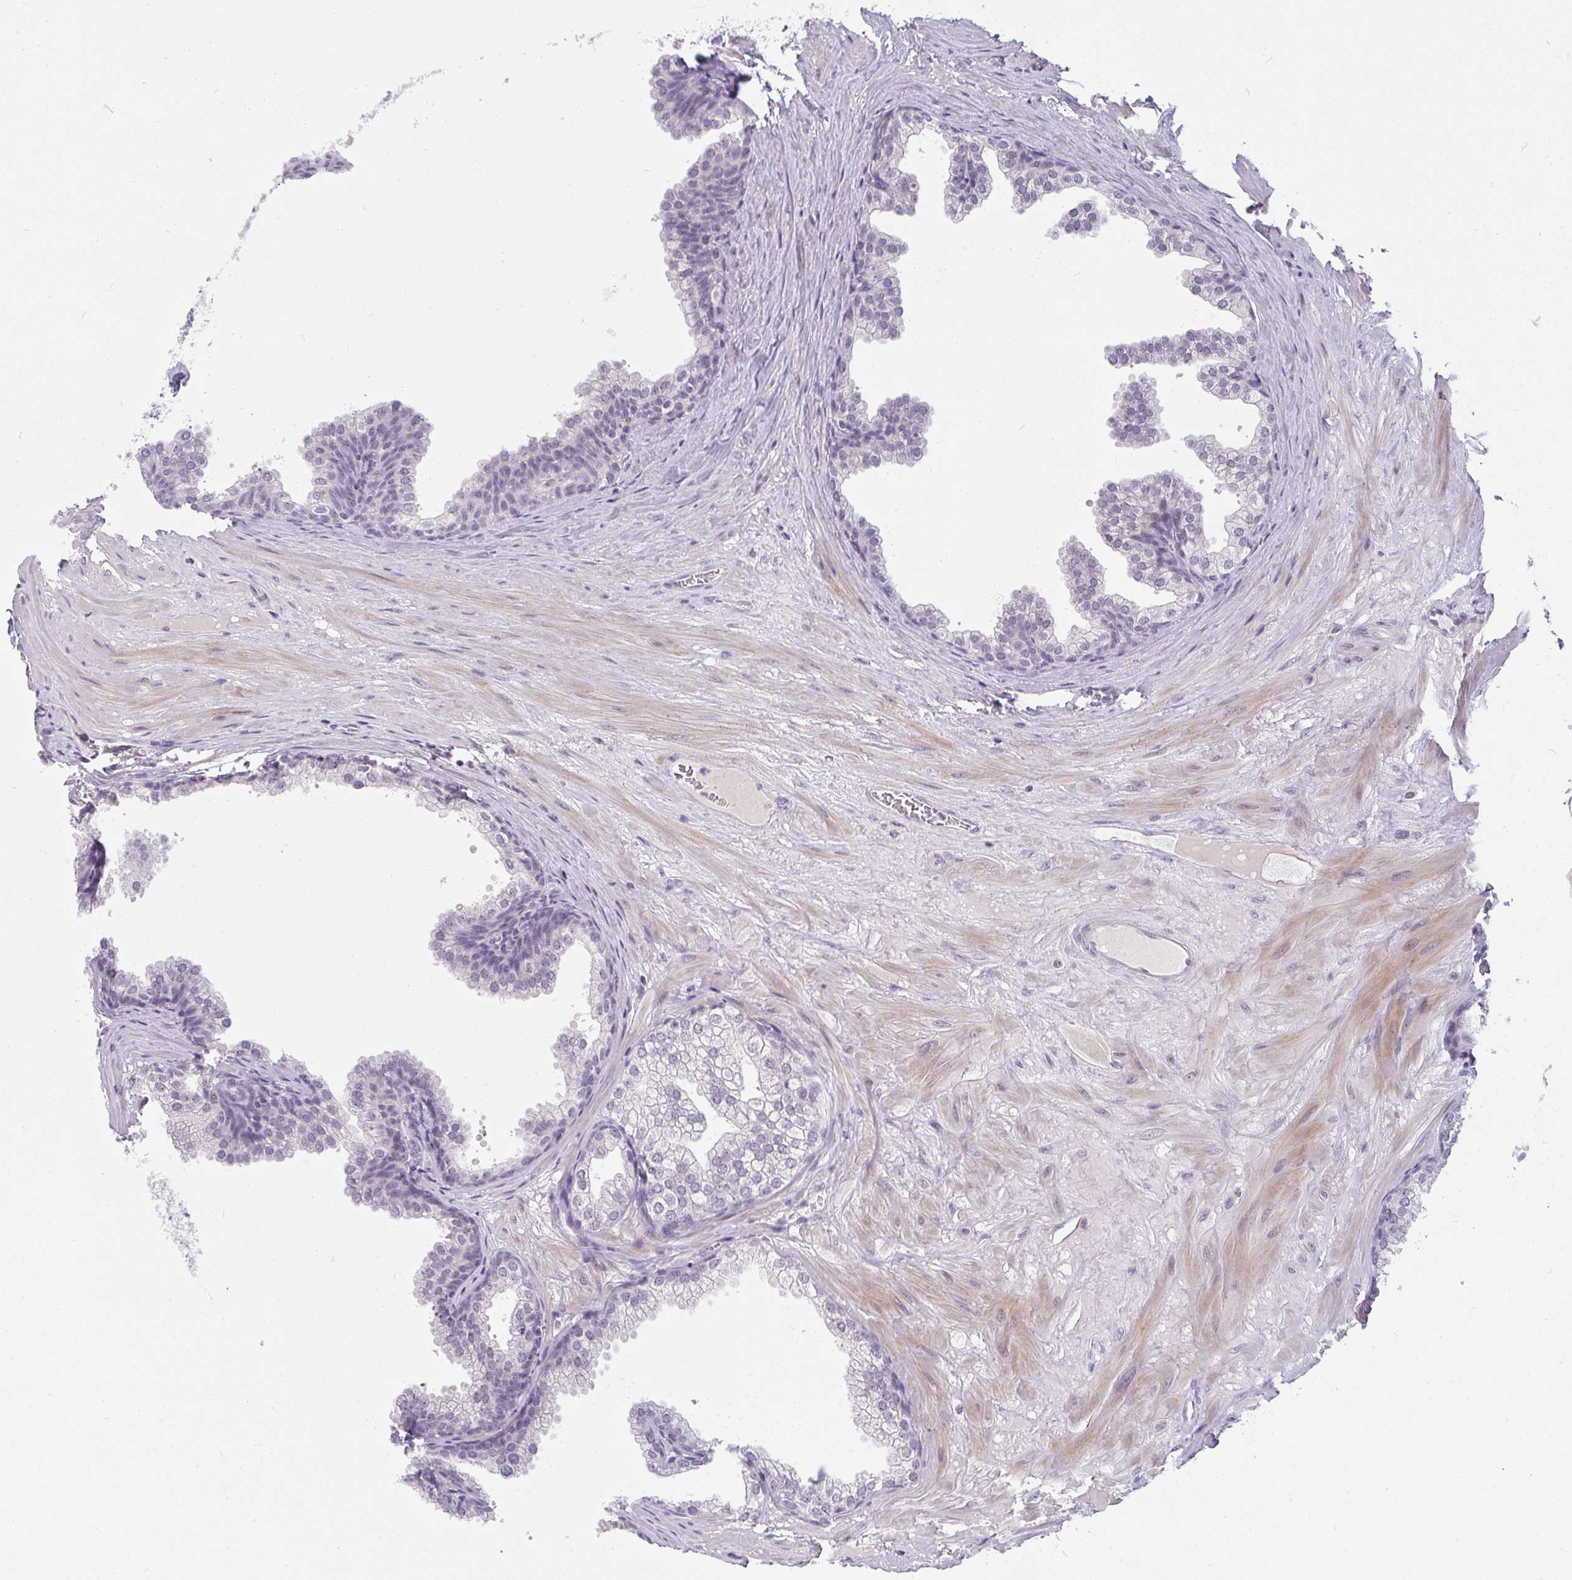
{"staining": {"intensity": "negative", "quantity": "none", "location": "none"}, "tissue": "prostate", "cell_type": "Glandular cells", "image_type": "normal", "snomed": [{"axis": "morphology", "description": "Normal tissue, NOS"}, {"axis": "topography", "description": "Prostate"}], "caption": "The immunohistochemistry histopathology image has no significant staining in glandular cells of prostate.", "gene": "PPFIA4", "patient": {"sex": "male", "age": 37}}